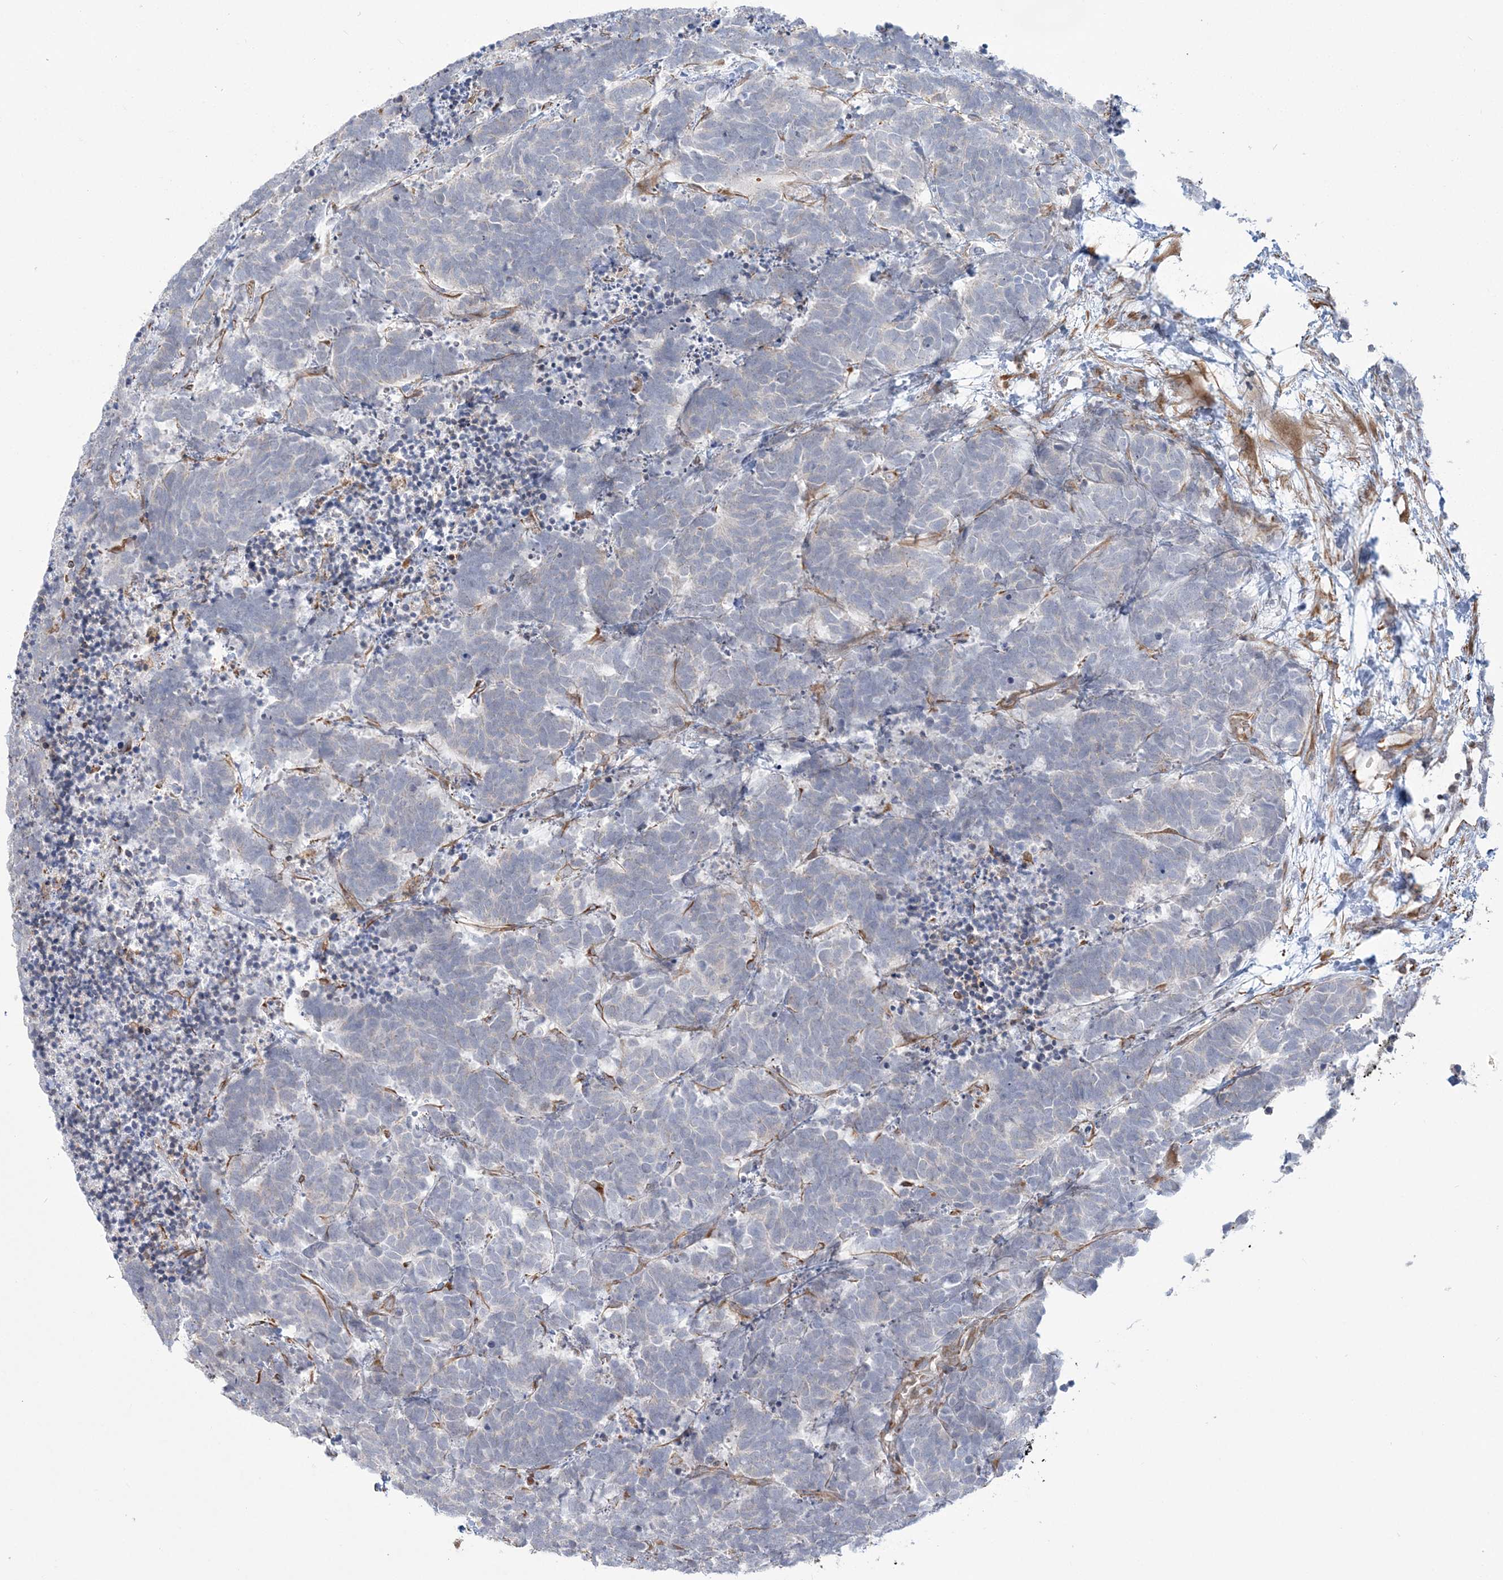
{"staining": {"intensity": "negative", "quantity": "none", "location": "none"}, "tissue": "carcinoid", "cell_type": "Tumor cells", "image_type": "cancer", "snomed": [{"axis": "morphology", "description": "Carcinoma, NOS"}, {"axis": "morphology", "description": "Carcinoid, malignant, NOS"}, {"axis": "topography", "description": "Urinary bladder"}], "caption": "High power microscopy histopathology image of an IHC micrograph of carcinoid, revealing no significant staining in tumor cells.", "gene": "ZNF821", "patient": {"sex": "male", "age": 57}}